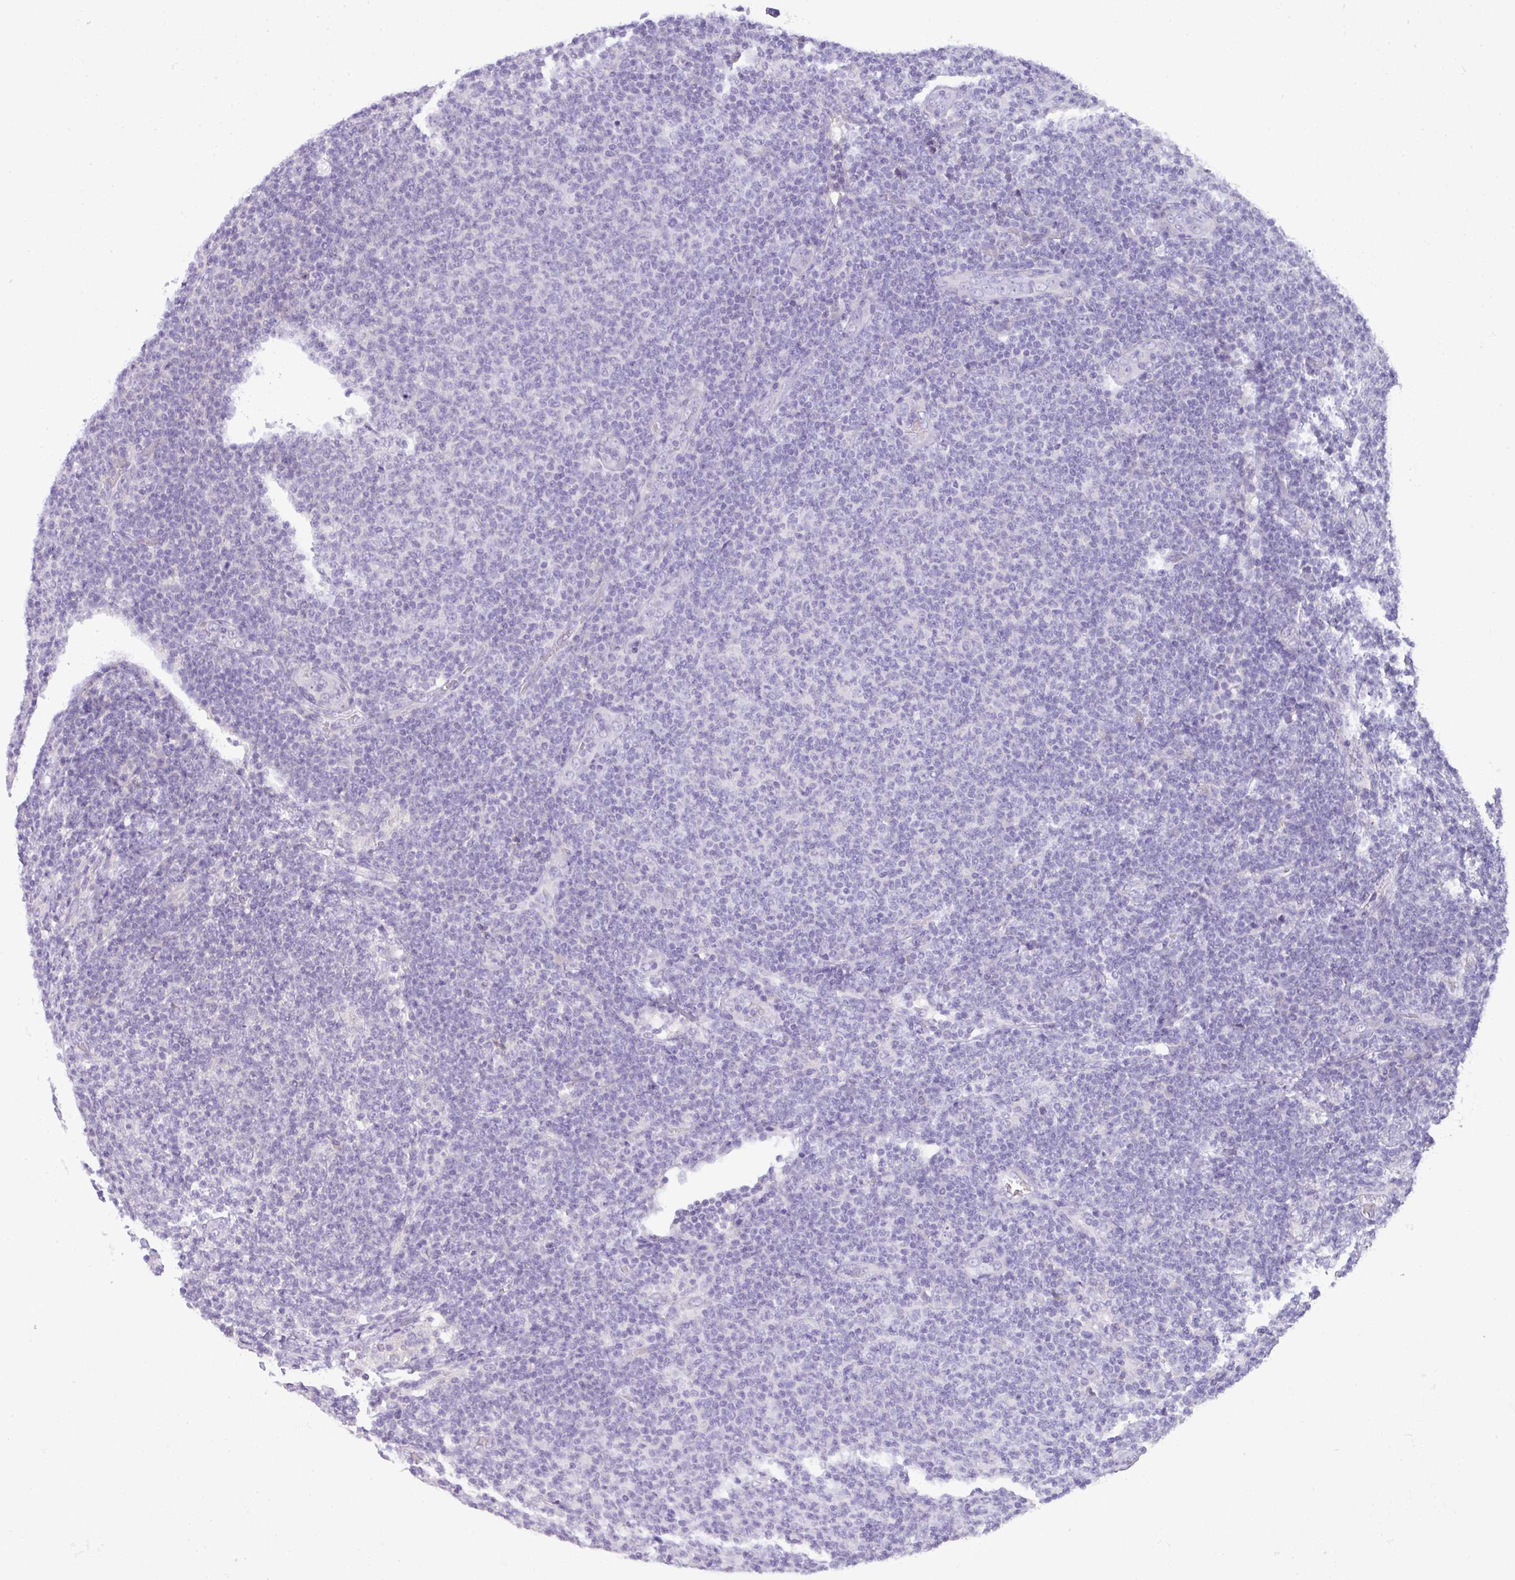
{"staining": {"intensity": "negative", "quantity": "none", "location": "none"}, "tissue": "lymphoma", "cell_type": "Tumor cells", "image_type": "cancer", "snomed": [{"axis": "morphology", "description": "Malignant lymphoma, non-Hodgkin's type, Low grade"}, {"axis": "topography", "description": "Lymph node"}], "caption": "Protein analysis of lymphoma exhibits no significant expression in tumor cells. (Stains: DAB (3,3'-diaminobenzidine) IHC with hematoxylin counter stain, Microscopy: brightfield microscopy at high magnification).", "gene": "PIK3R5", "patient": {"sex": "male", "age": 66}}